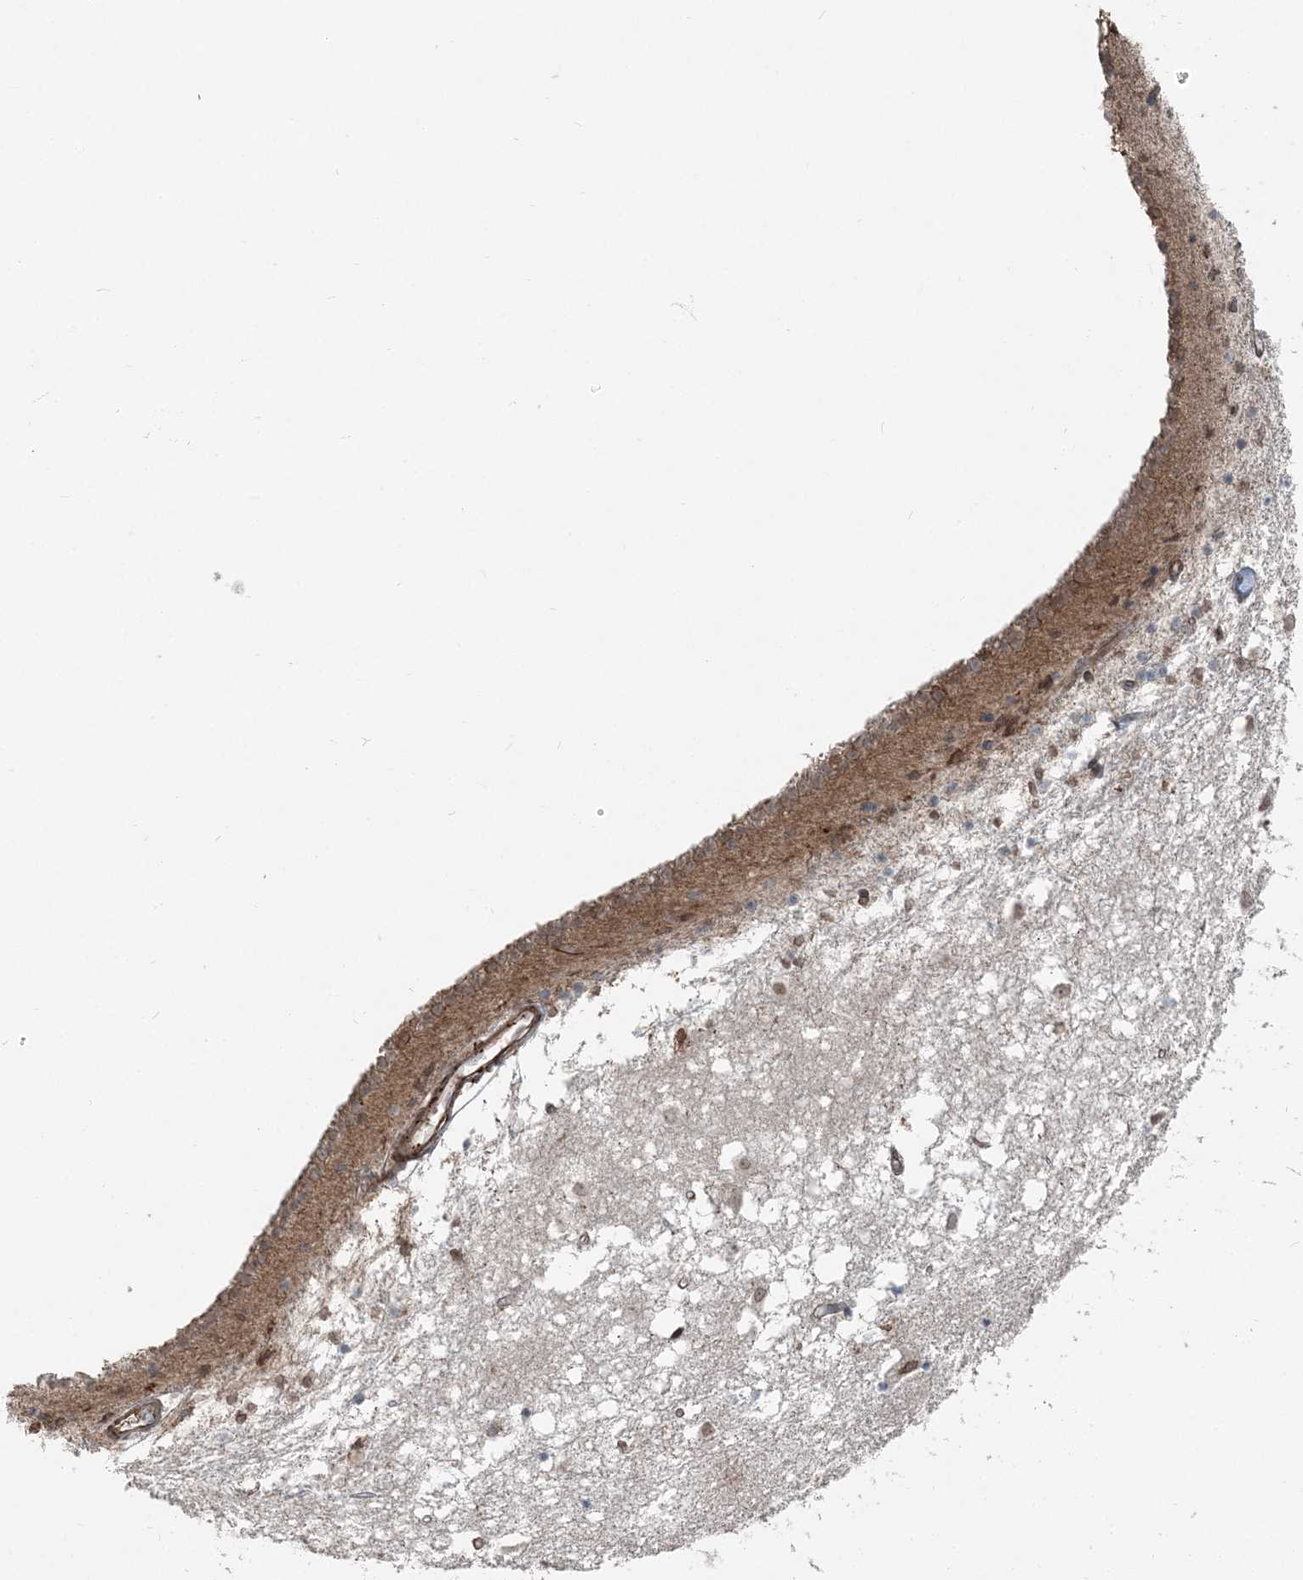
{"staining": {"intensity": "weak", "quantity": "25%-75%", "location": "cytoplasmic/membranous,nuclear"}, "tissue": "caudate", "cell_type": "Glial cells", "image_type": "normal", "snomed": [{"axis": "morphology", "description": "Normal tissue, NOS"}, {"axis": "topography", "description": "Lateral ventricle wall"}], "caption": "Protein expression analysis of benign human caudate reveals weak cytoplasmic/membranous,nuclear positivity in about 25%-75% of glial cells. (DAB = brown stain, brightfield microscopy at high magnification).", "gene": "FBXL17", "patient": {"sex": "male", "age": 45}}